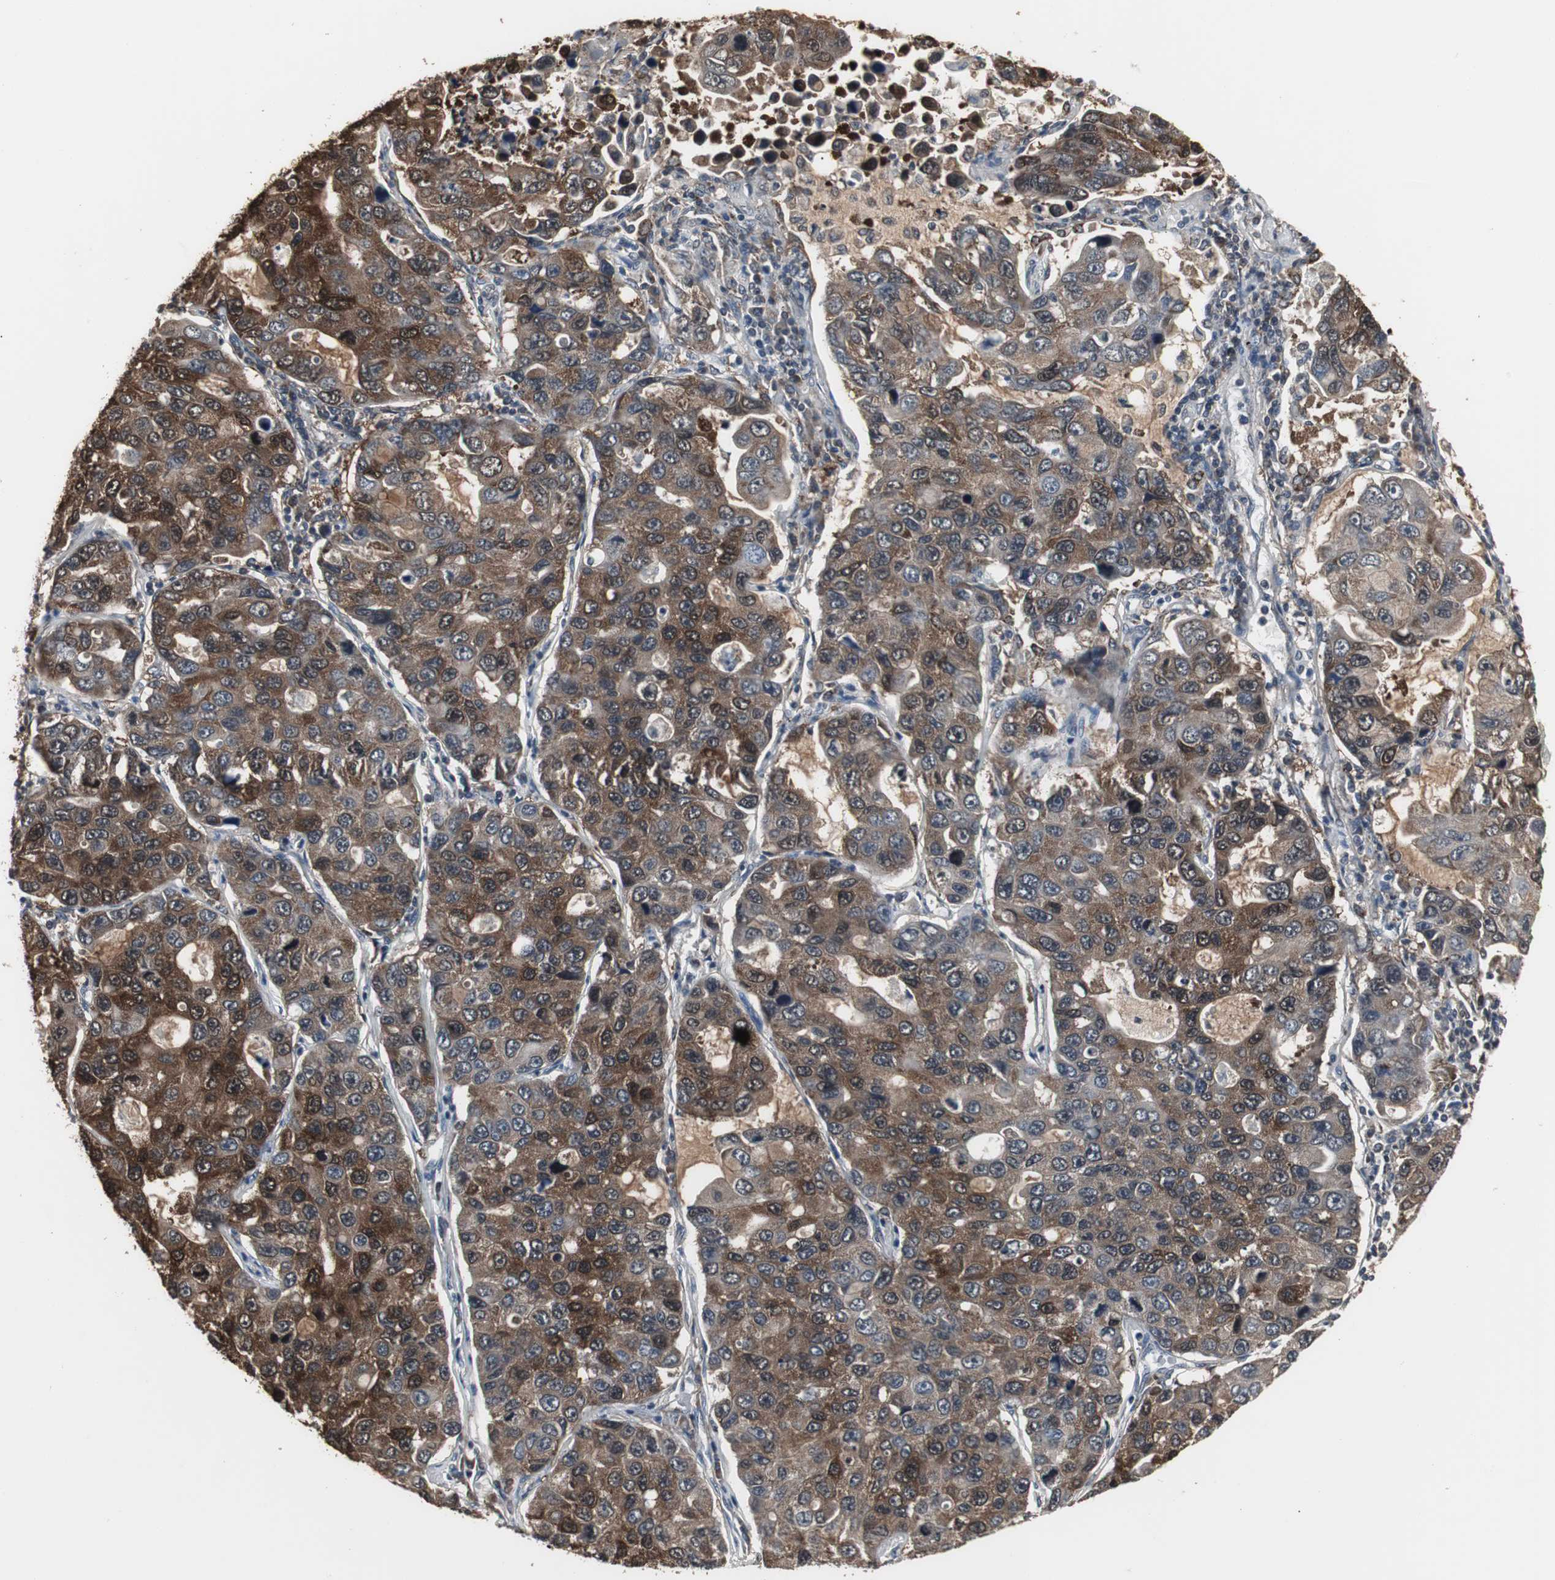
{"staining": {"intensity": "strong", "quantity": ">75%", "location": "cytoplasmic/membranous"}, "tissue": "lung cancer", "cell_type": "Tumor cells", "image_type": "cancer", "snomed": [{"axis": "morphology", "description": "Adenocarcinoma, NOS"}, {"axis": "topography", "description": "Lung"}], "caption": "Protein positivity by immunohistochemistry (IHC) shows strong cytoplasmic/membranous expression in approximately >75% of tumor cells in lung cancer.", "gene": "ZSCAN22", "patient": {"sex": "male", "age": 64}}